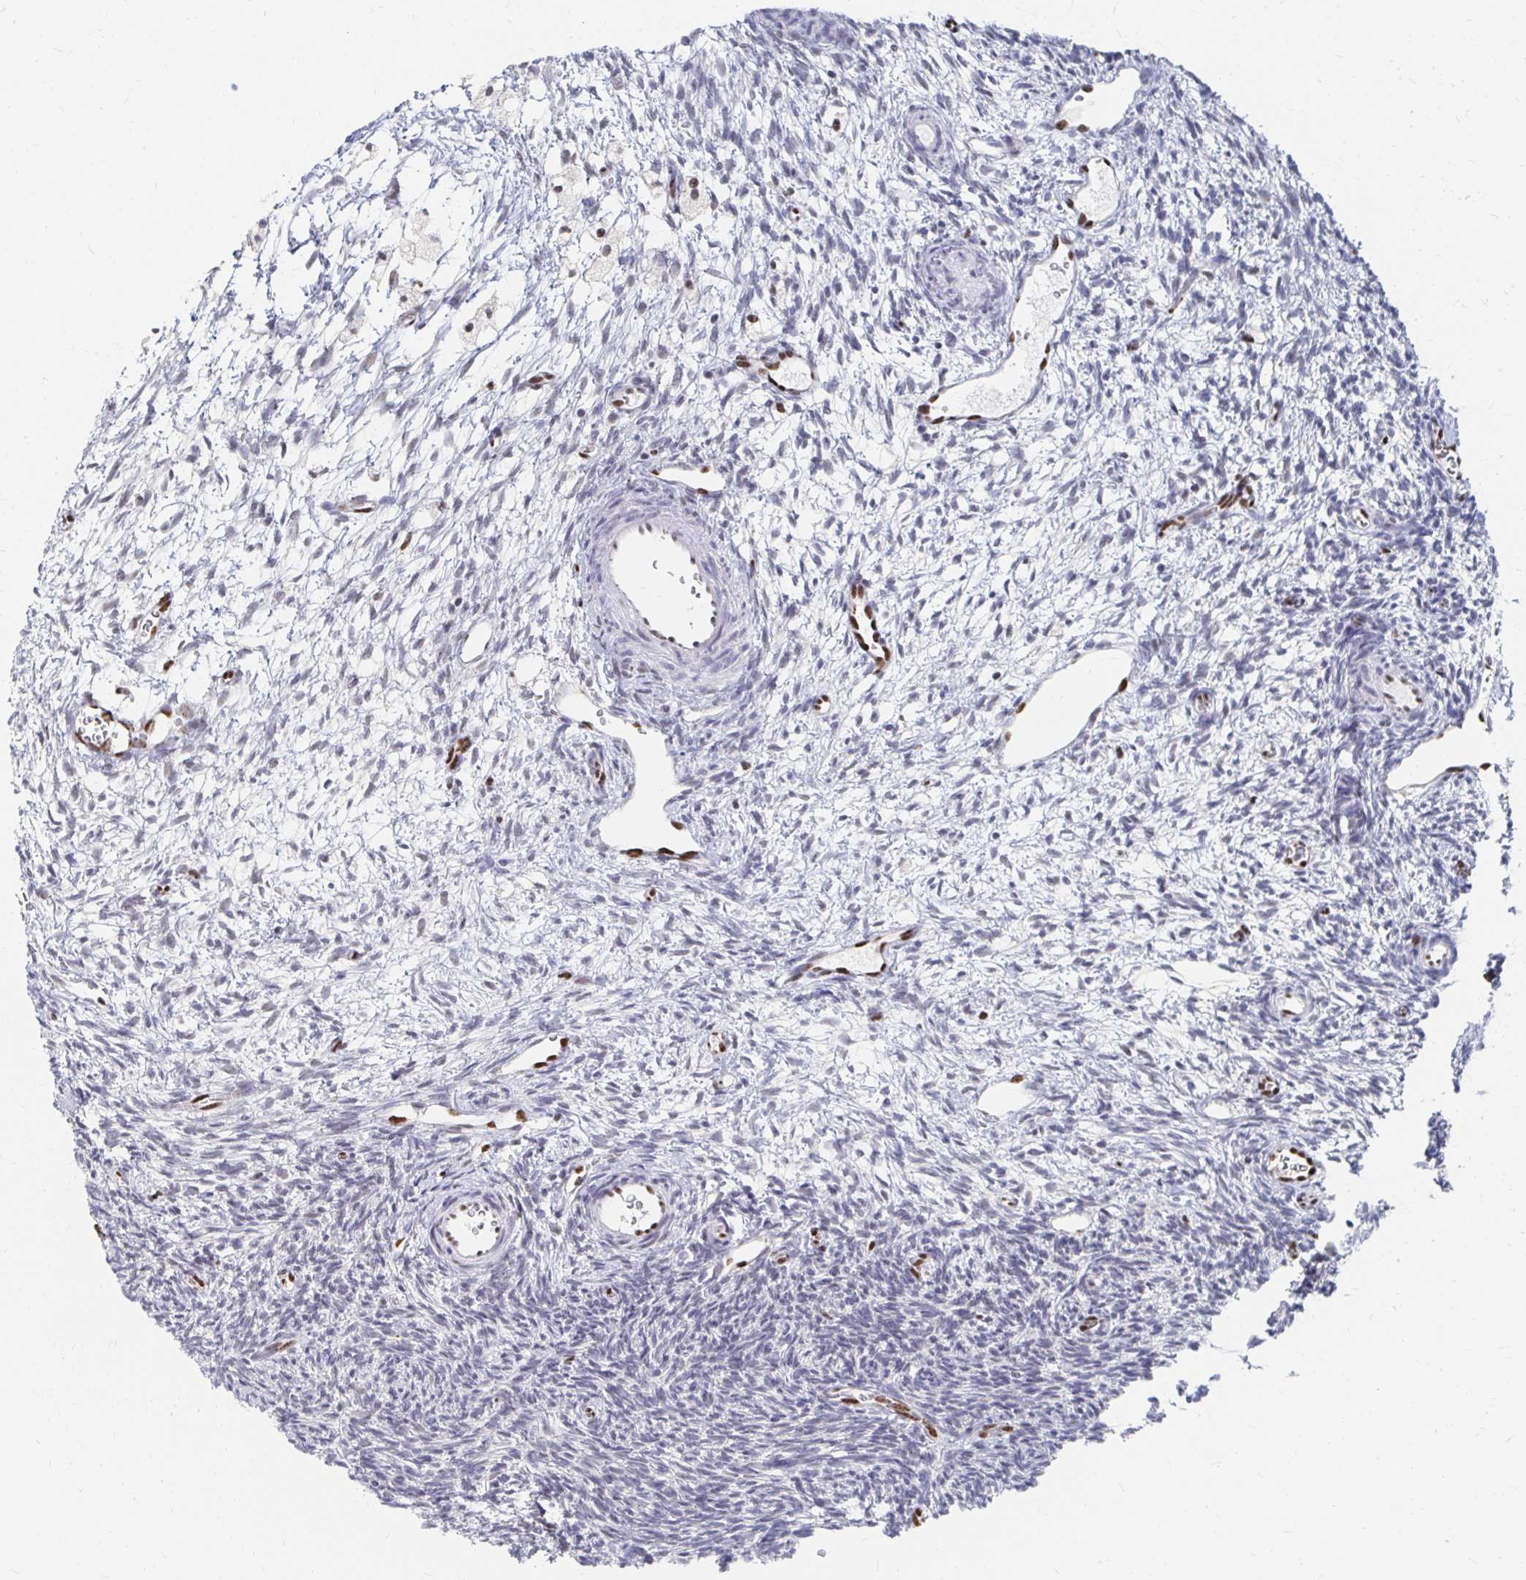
{"staining": {"intensity": "negative", "quantity": "none", "location": "none"}, "tissue": "ovary", "cell_type": "Ovarian stroma cells", "image_type": "normal", "snomed": [{"axis": "morphology", "description": "Normal tissue, NOS"}, {"axis": "topography", "description": "Ovary"}], "caption": "Protein analysis of benign ovary exhibits no significant positivity in ovarian stroma cells.", "gene": "CLIC3", "patient": {"sex": "female", "age": 34}}